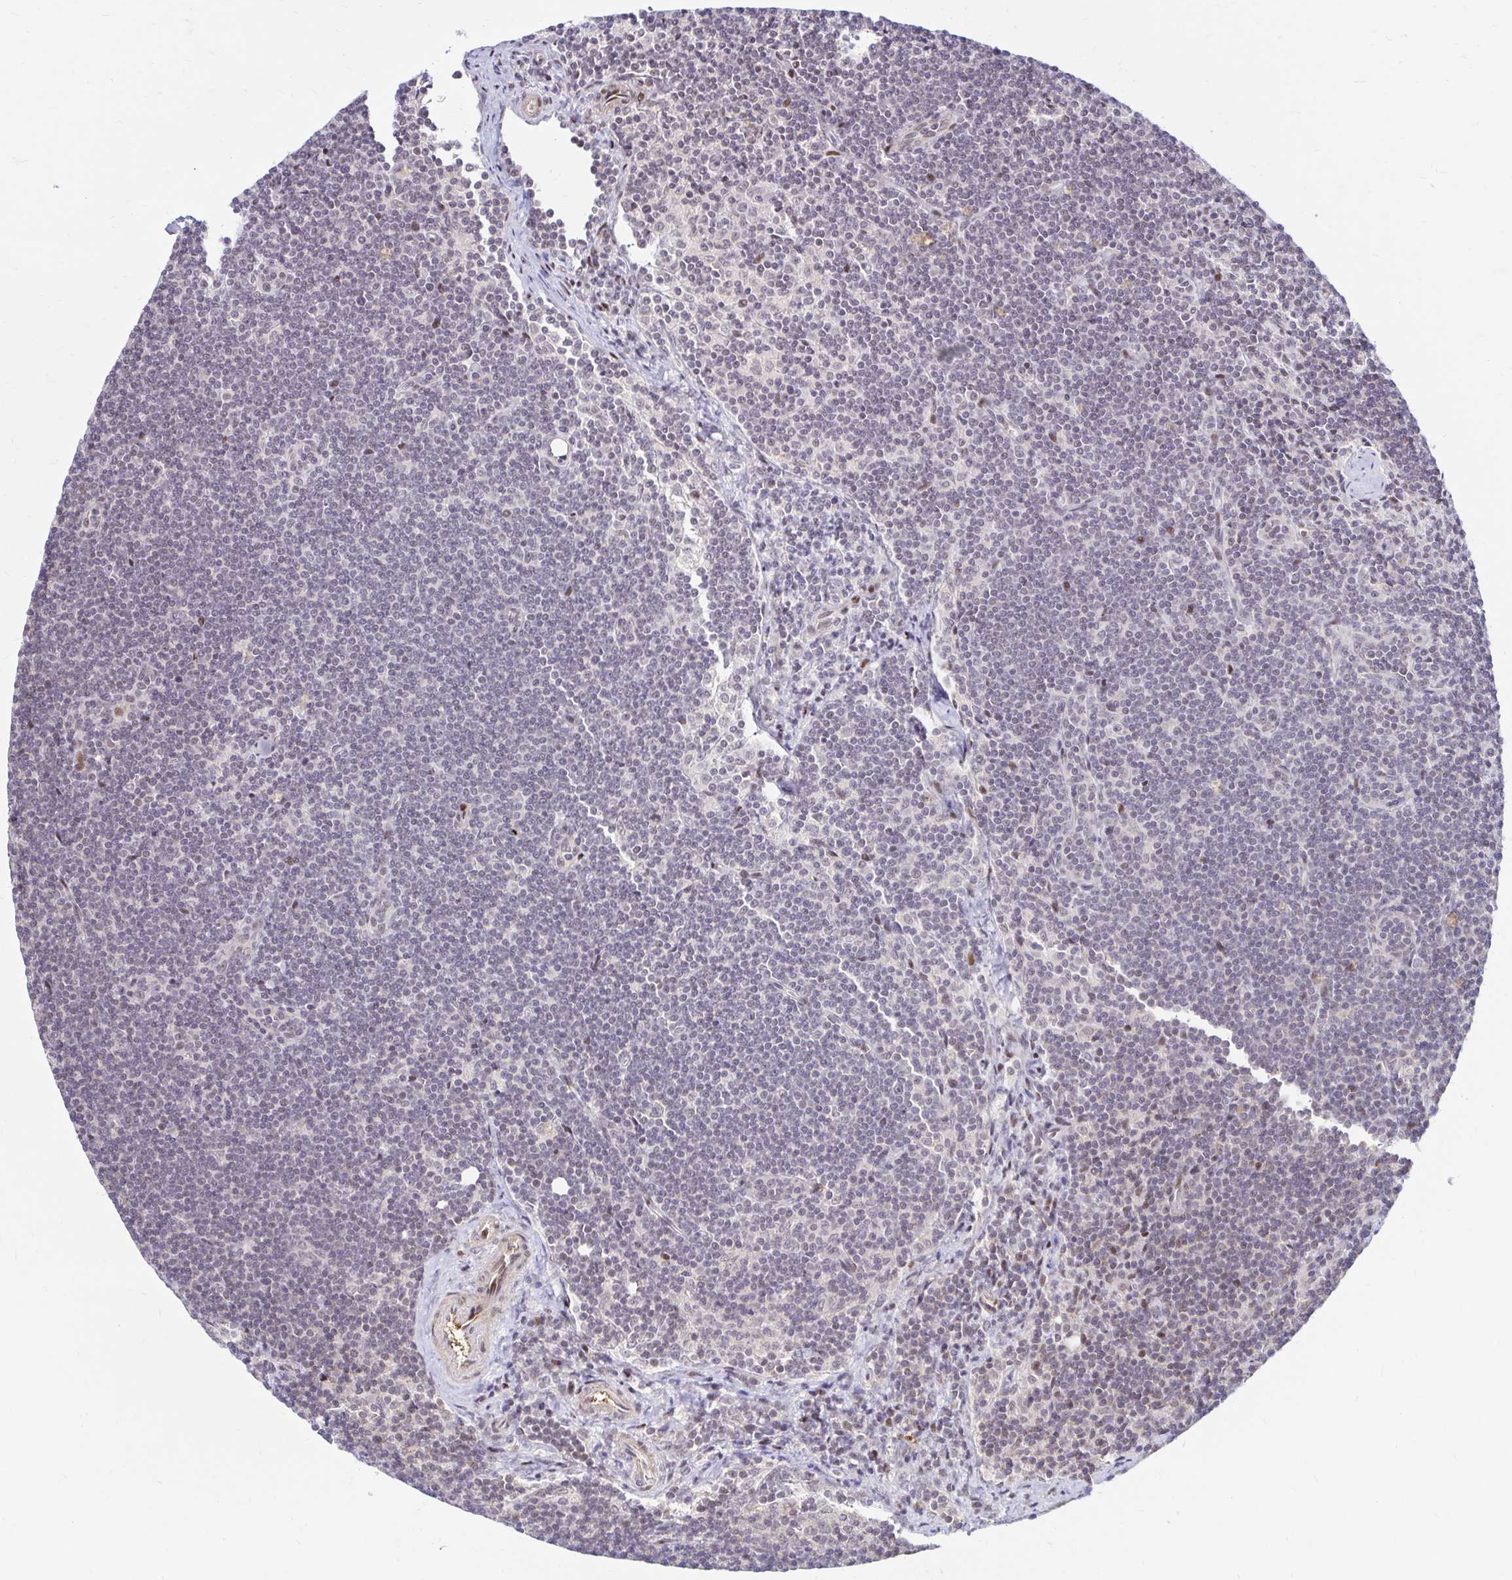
{"staining": {"intensity": "negative", "quantity": "none", "location": "none"}, "tissue": "lymphoma", "cell_type": "Tumor cells", "image_type": "cancer", "snomed": [{"axis": "morphology", "description": "Malignant lymphoma, non-Hodgkin's type, Low grade"}, {"axis": "topography", "description": "Lymph node"}], "caption": "An image of human lymphoma is negative for staining in tumor cells.", "gene": "TIMM50", "patient": {"sex": "female", "age": 73}}